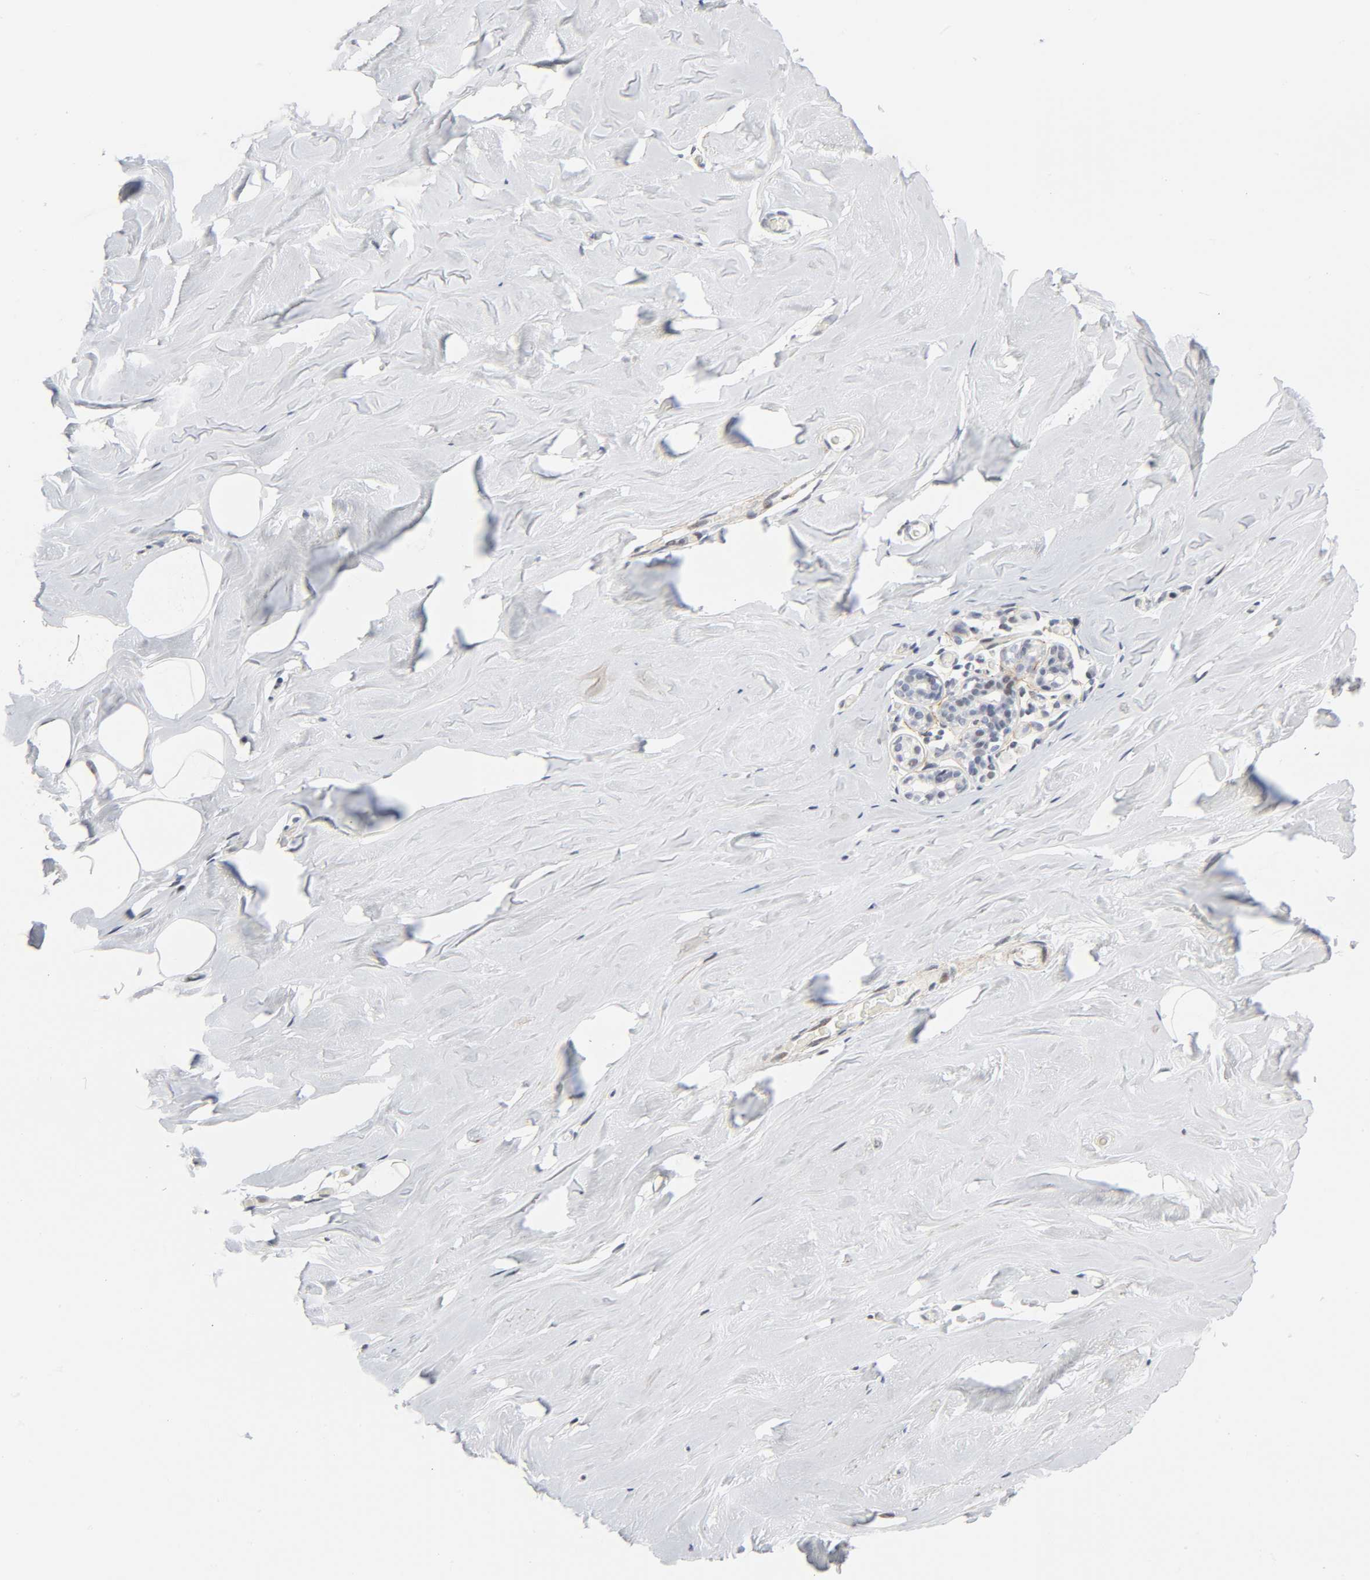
{"staining": {"intensity": "moderate", "quantity": ">75%", "location": "nuclear"}, "tissue": "breast", "cell_type": "Adipocytes", "image_type": "normal", "snomed": [{"axis": "morphology", "description": "Normal tissue, NOS"}, {"axis": "topography", "description": "Breast"}], "caption": "Adipocytes reveal medium levels of moderate nuclear staining in about >75% of cells in benign human breast.", "gene": "DIDO1", "patient": {"sex": "female", "age": 75}}